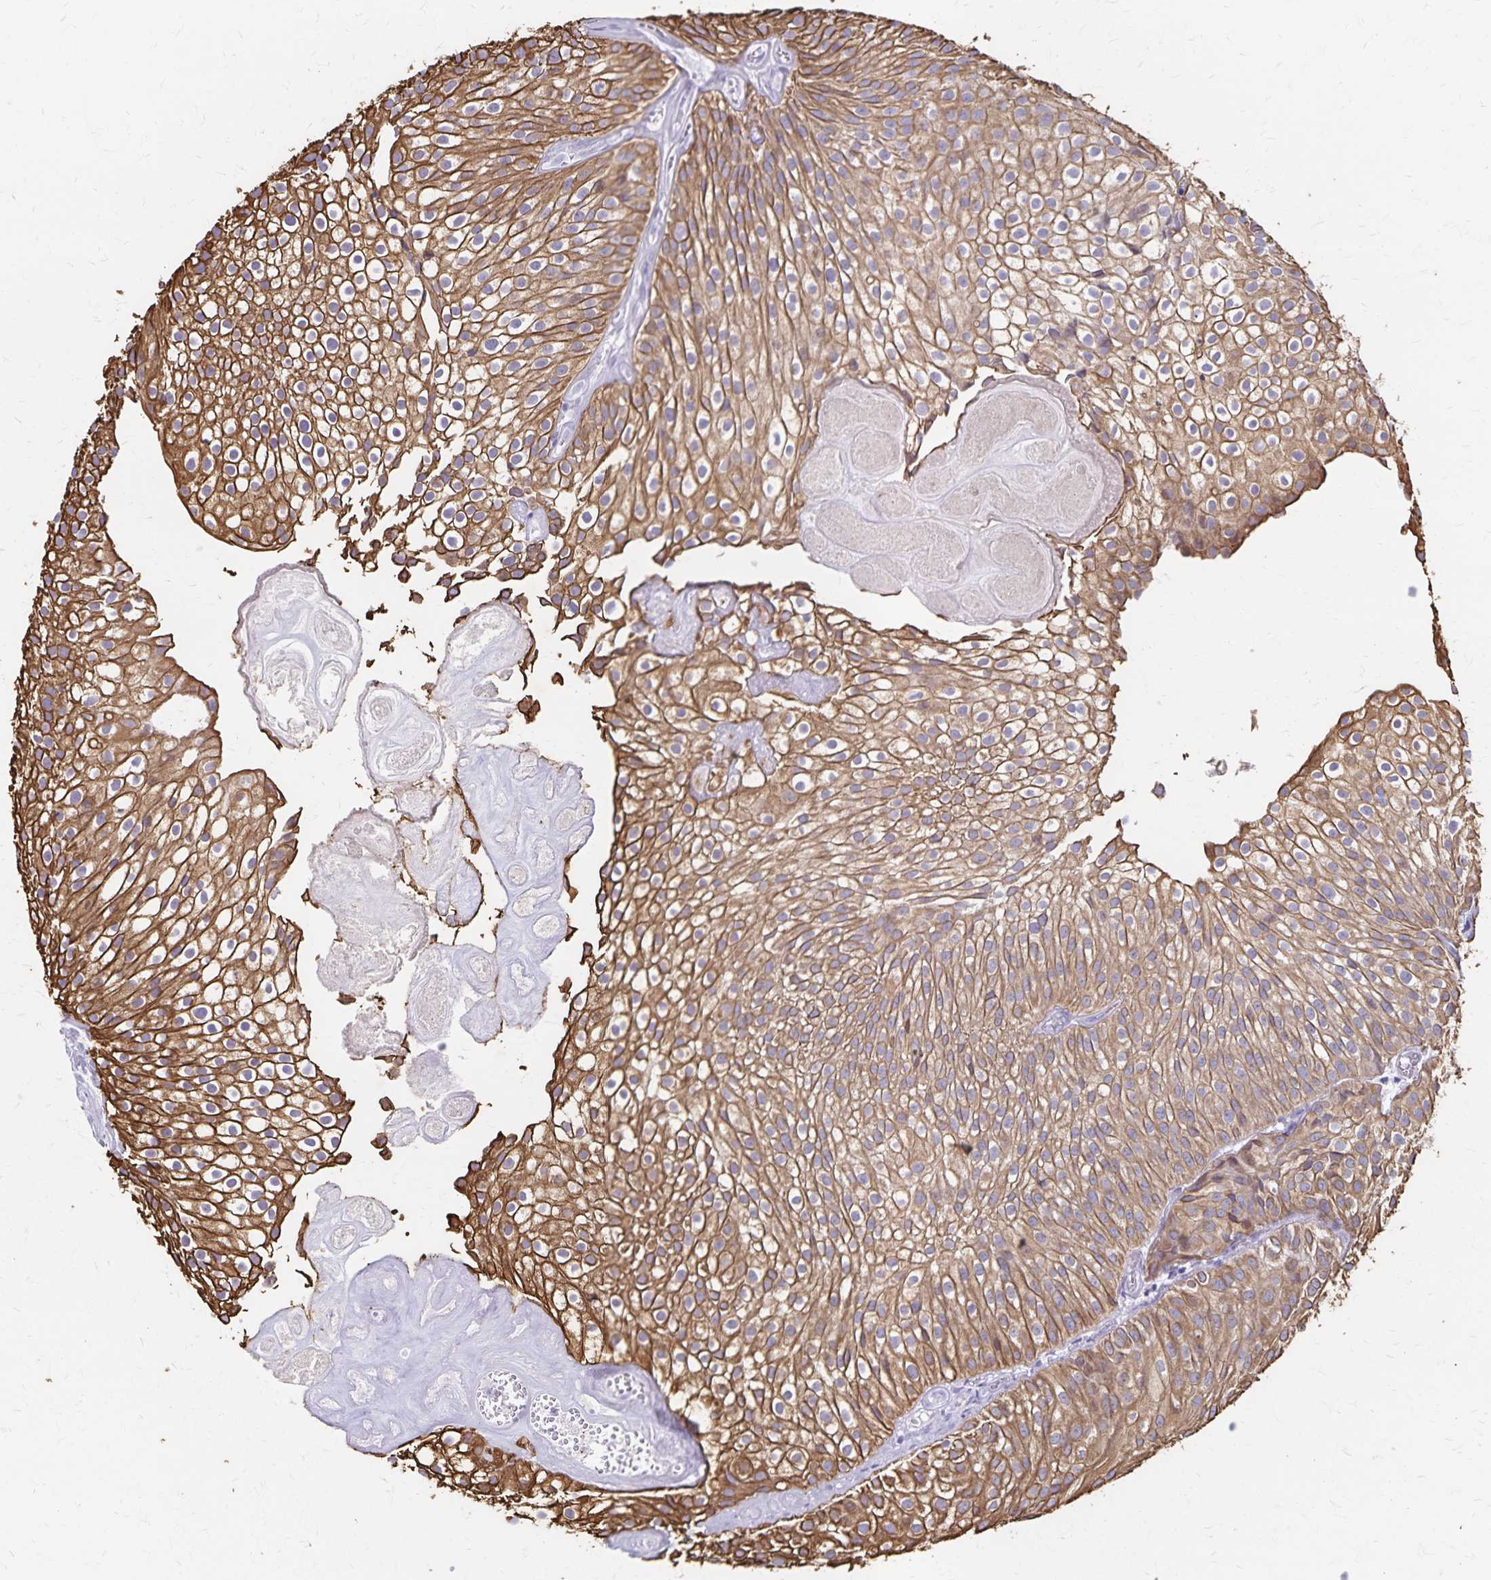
{"staining": {"intensity": "moderate", "quantity": ">75%", "location": "cytoplasmic/membranous"}, "tissue": "urothelial cancer", "cell_type": "Tumor cells", "image_type": "cancer", "snomed": [{"axis": "morphology", "description": "Urothelial carcinoma, Low grade"}, {"axis": "topography", "description": "Urinary bladder"}], "caption": "A high-resolution image shows IHC staining of low-grade urothelial carcinoma, which displays moderate cytoplasmic/membranous staining in approximately >75% of tumor cells. Nuclei are stained in blue.", "gene": "GPBAR1", "patient": {"sex": "male", "age": 70}}